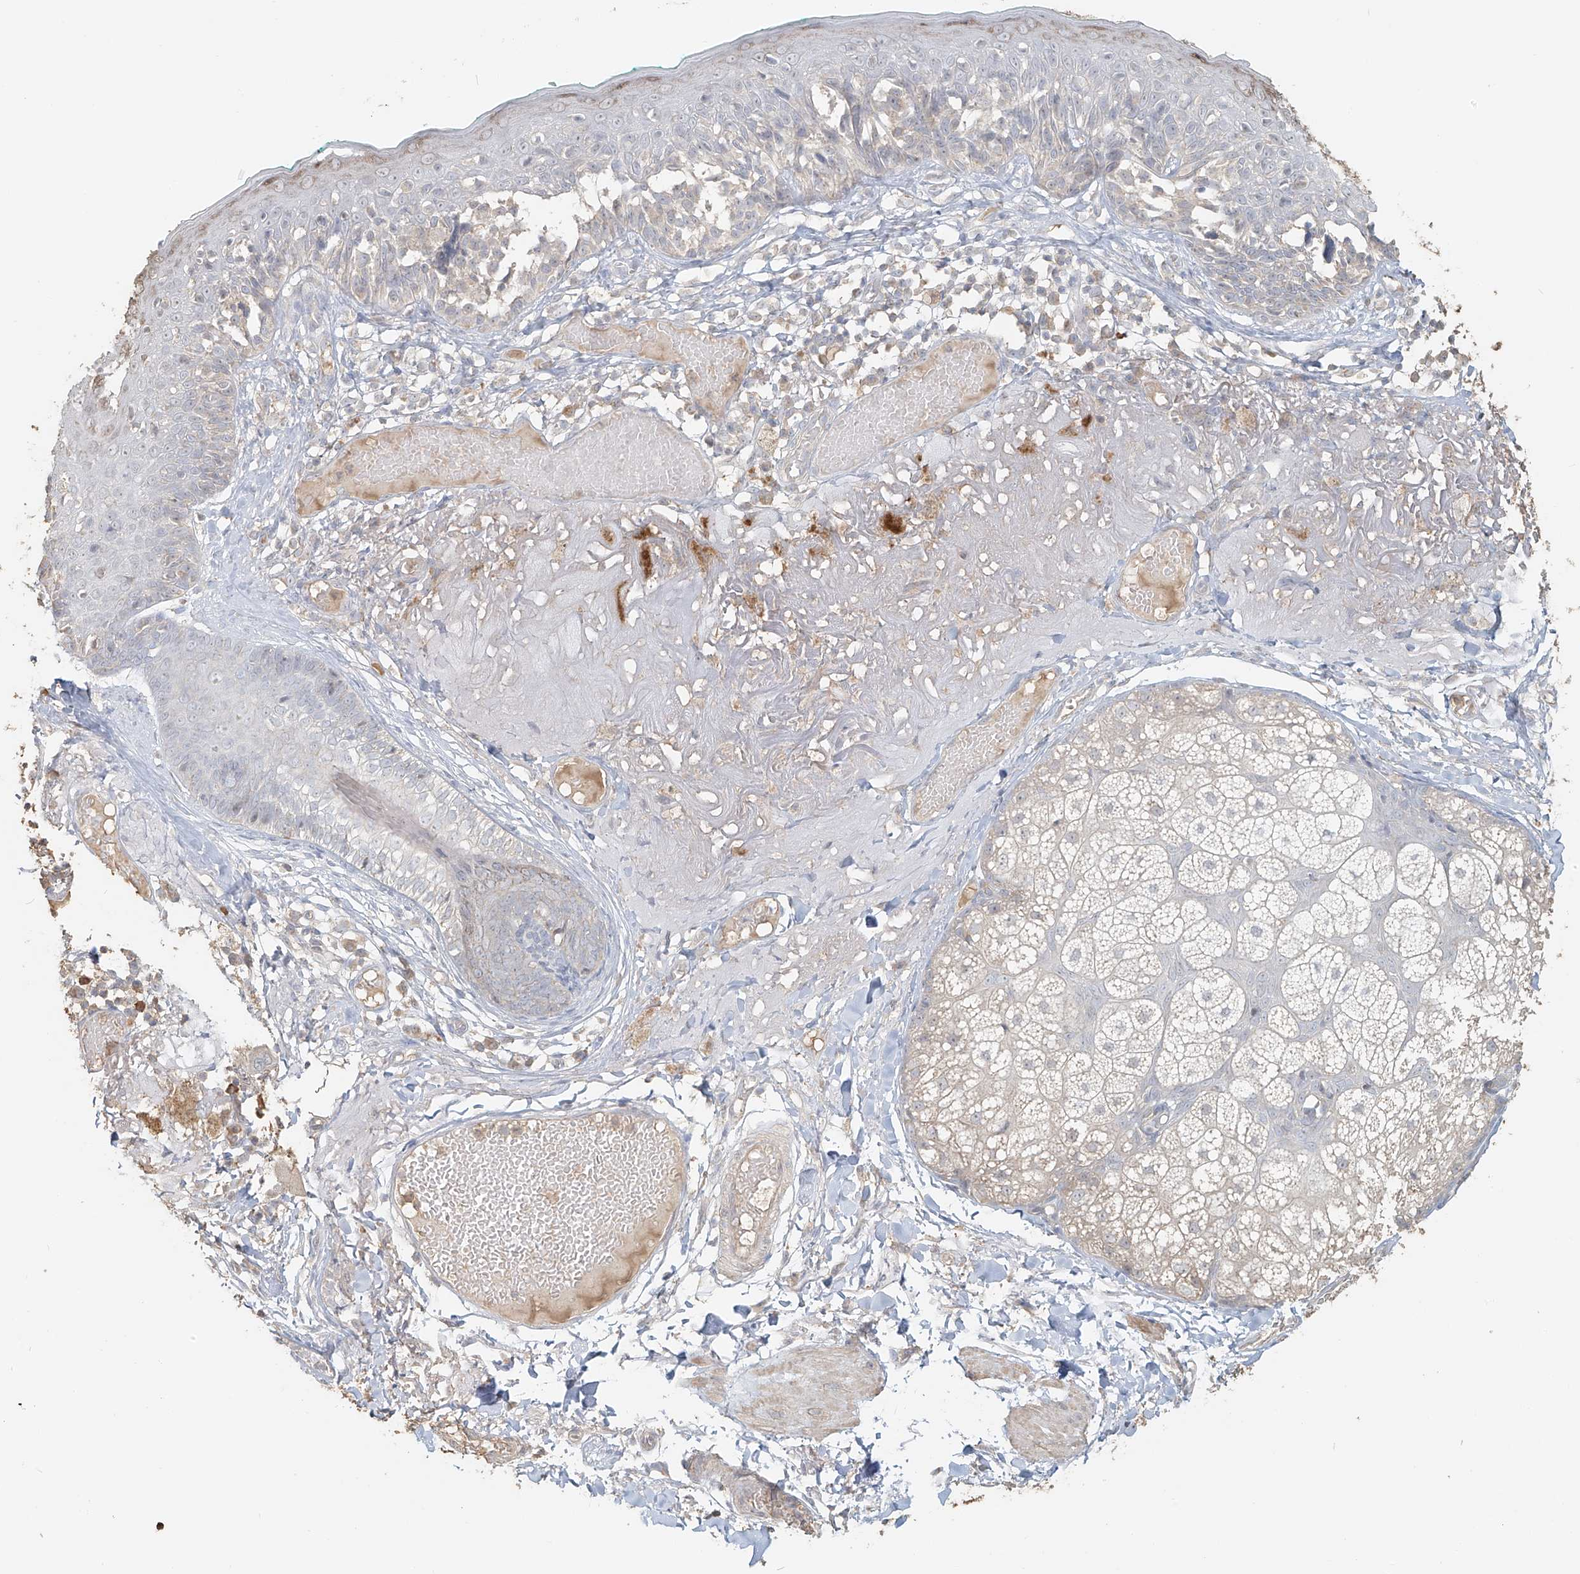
{"staining": {"intensity": "negative", "quantity": "none", "location": "none"}, "tissue": "melanoma", "cell_type": "Tumor cells", "image_type": "cancer", "snomed": [{"axis": "morphology", "description": "Malignant melanoma in situ"}, {"axis": "morphology", "description": "Malignant melanoma, NOS"}, {"axis": "topography", "description": "Skin"}], "caption": "Immunohistochemistry of human malignant melanoma in situ demonstrates no positivity in tumor cells.", "gene": "NPHS1", "patient": {"sex": "female", "age": 88}}